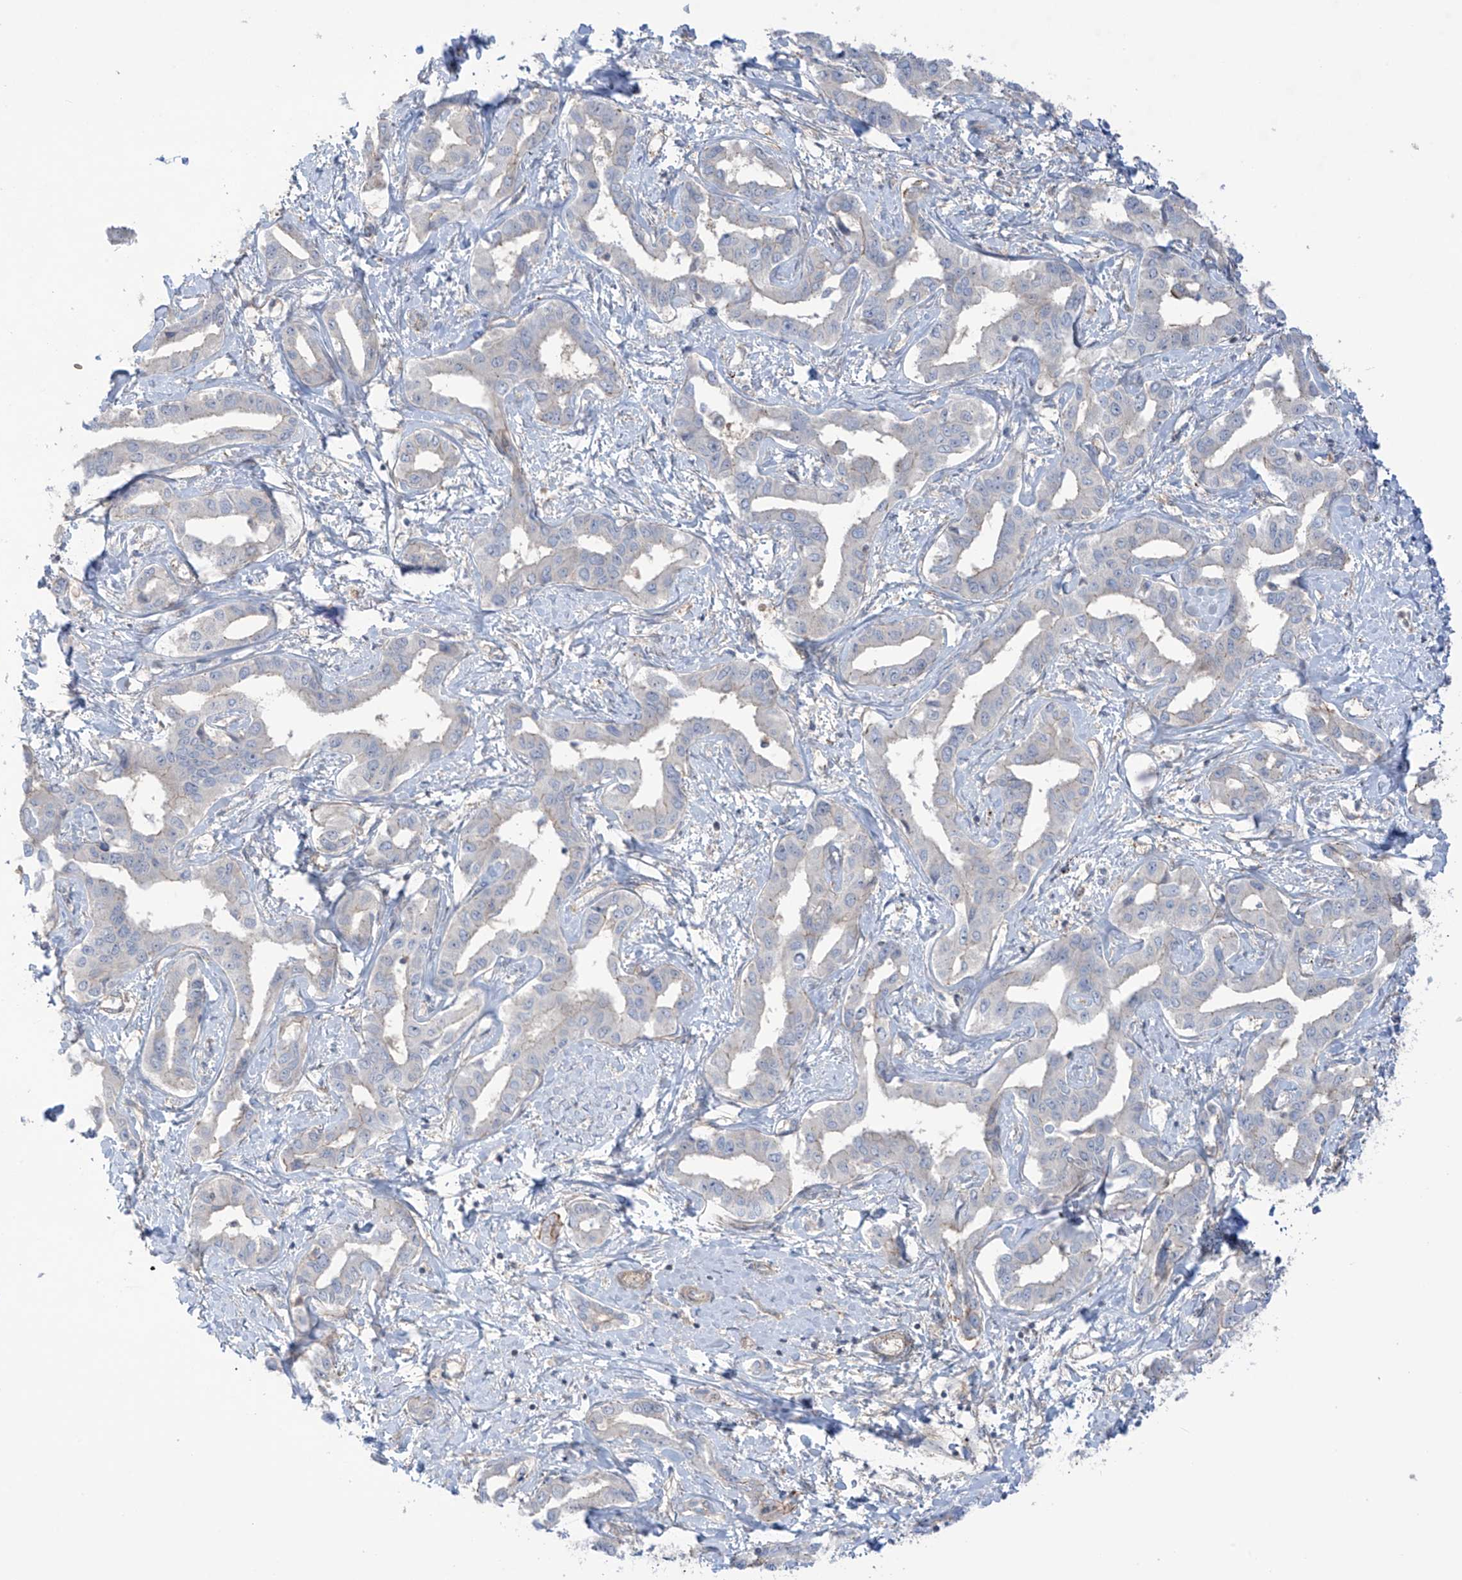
{"staining": {"intensity": "negative", "quantity": "none", "location": "none"}, "tissue": "liver cancer", "cell_type": "Tumor cells", "image_type": "cancer", "snomed": [{"axis": "morphology", "description": "Cholangiocarcinoma"}, {"axis": "topography", "description": "Liver"}], "caption": "IHC of human liver cholangiocarcinoma demonstrates no expression in tumor cells. (Stains: DAB IHC with hematoxylin counter stain, Microscopy: brightfield microscopy at high magnification).", "gene": "TRMU", "patient": {"sex": "male", "age": 59}}